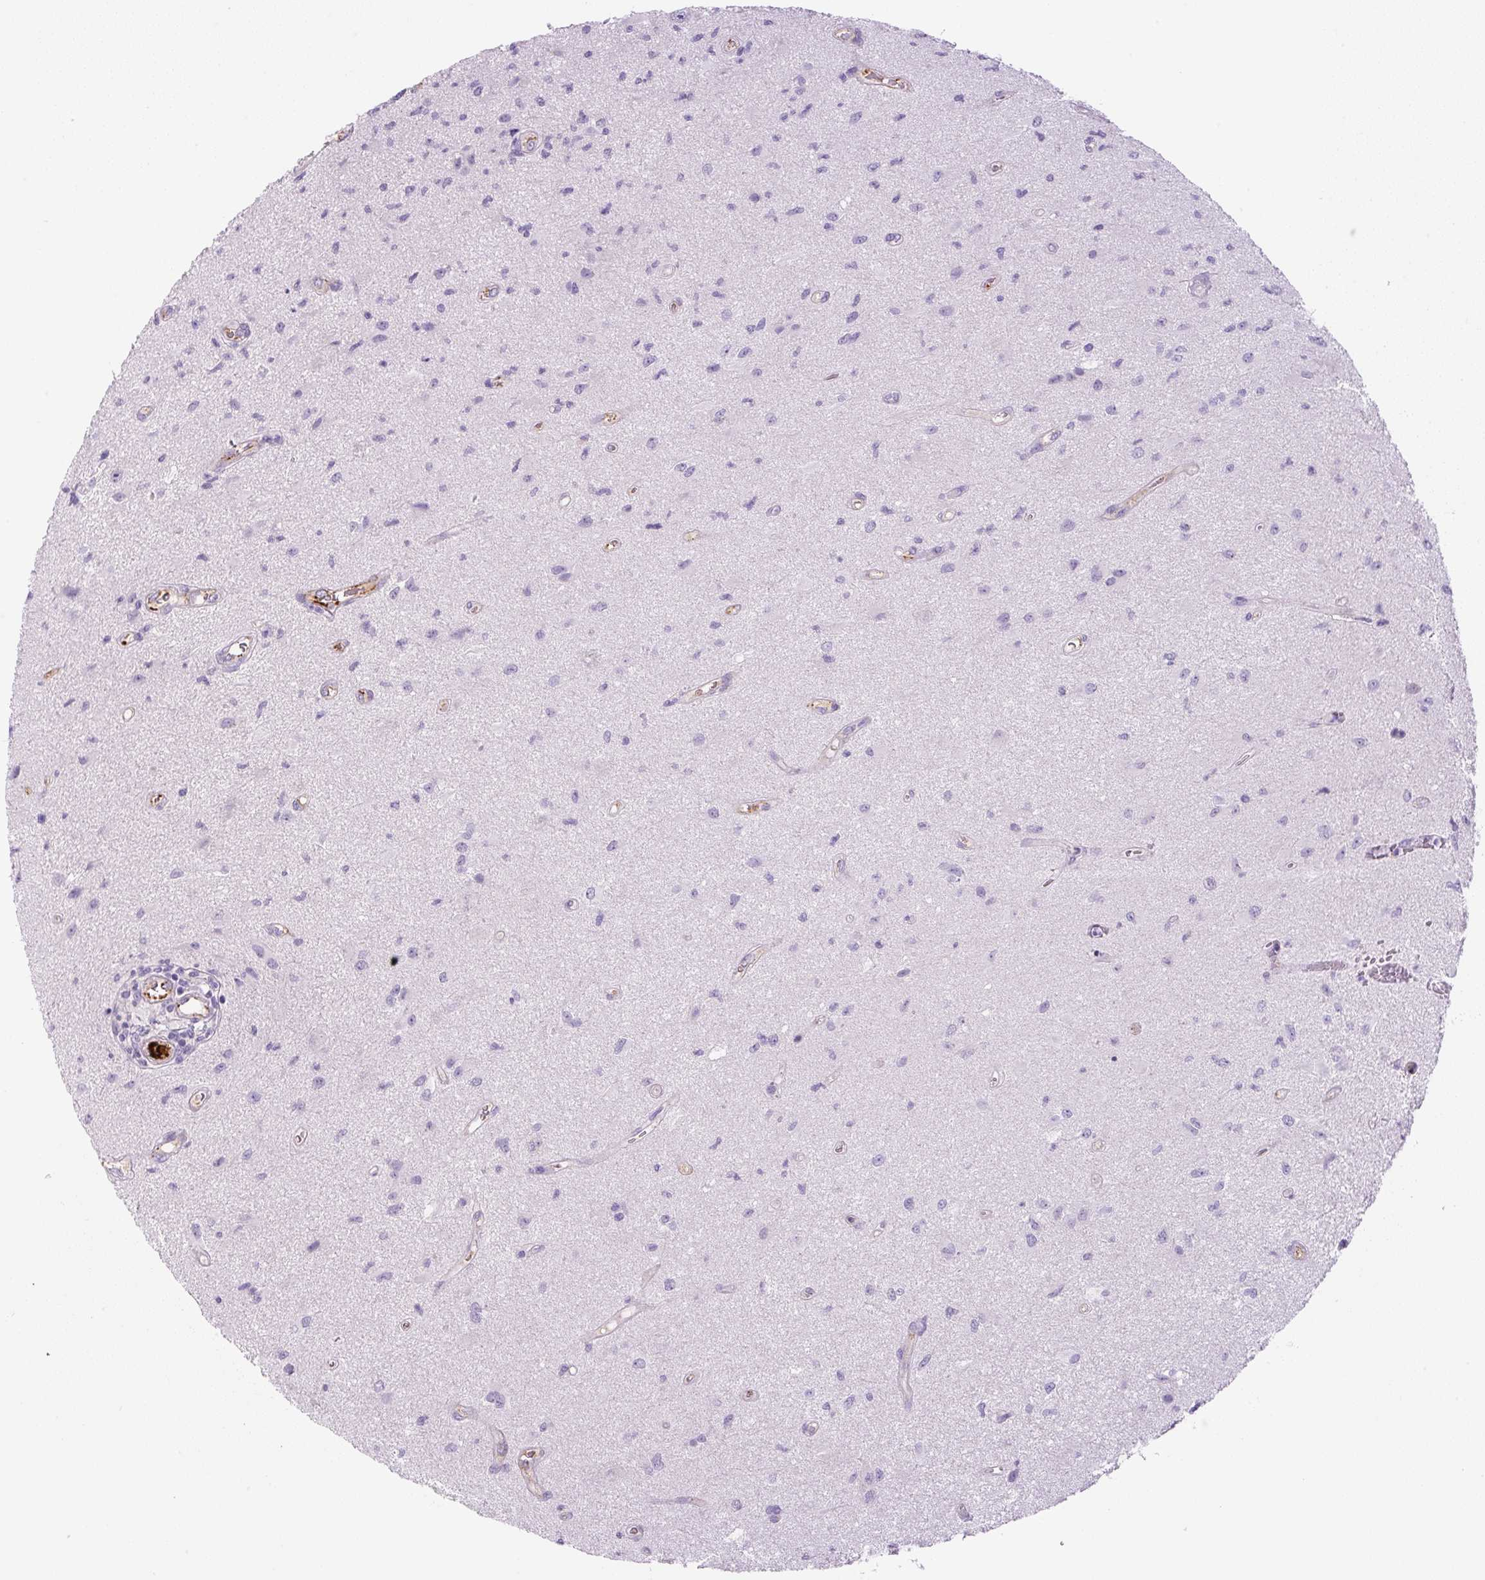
{"staining": {"intensity": "negative", "quantity": "none", "location": "none"}, "tissue": "glioma", "cell_type": "Tumor cells", "image_type": "cancer", "snomed": [{"axis": "morphology", "description": "Glioma, malignant, High grade"}, {"axis": "topography", "description": "Brain"}], "caption": "This micrograph is of high-grade glioma (malignant) stained with immunohistochemistry (IHC) to label a protein in brown with the nuclei are counter-stained blue. There is no staining in tumor cells. (DAB immunohistochemistry (IHC), high magnification).", "gene": "RSPO4", "patient": {"sex": "male", "age": 67}}